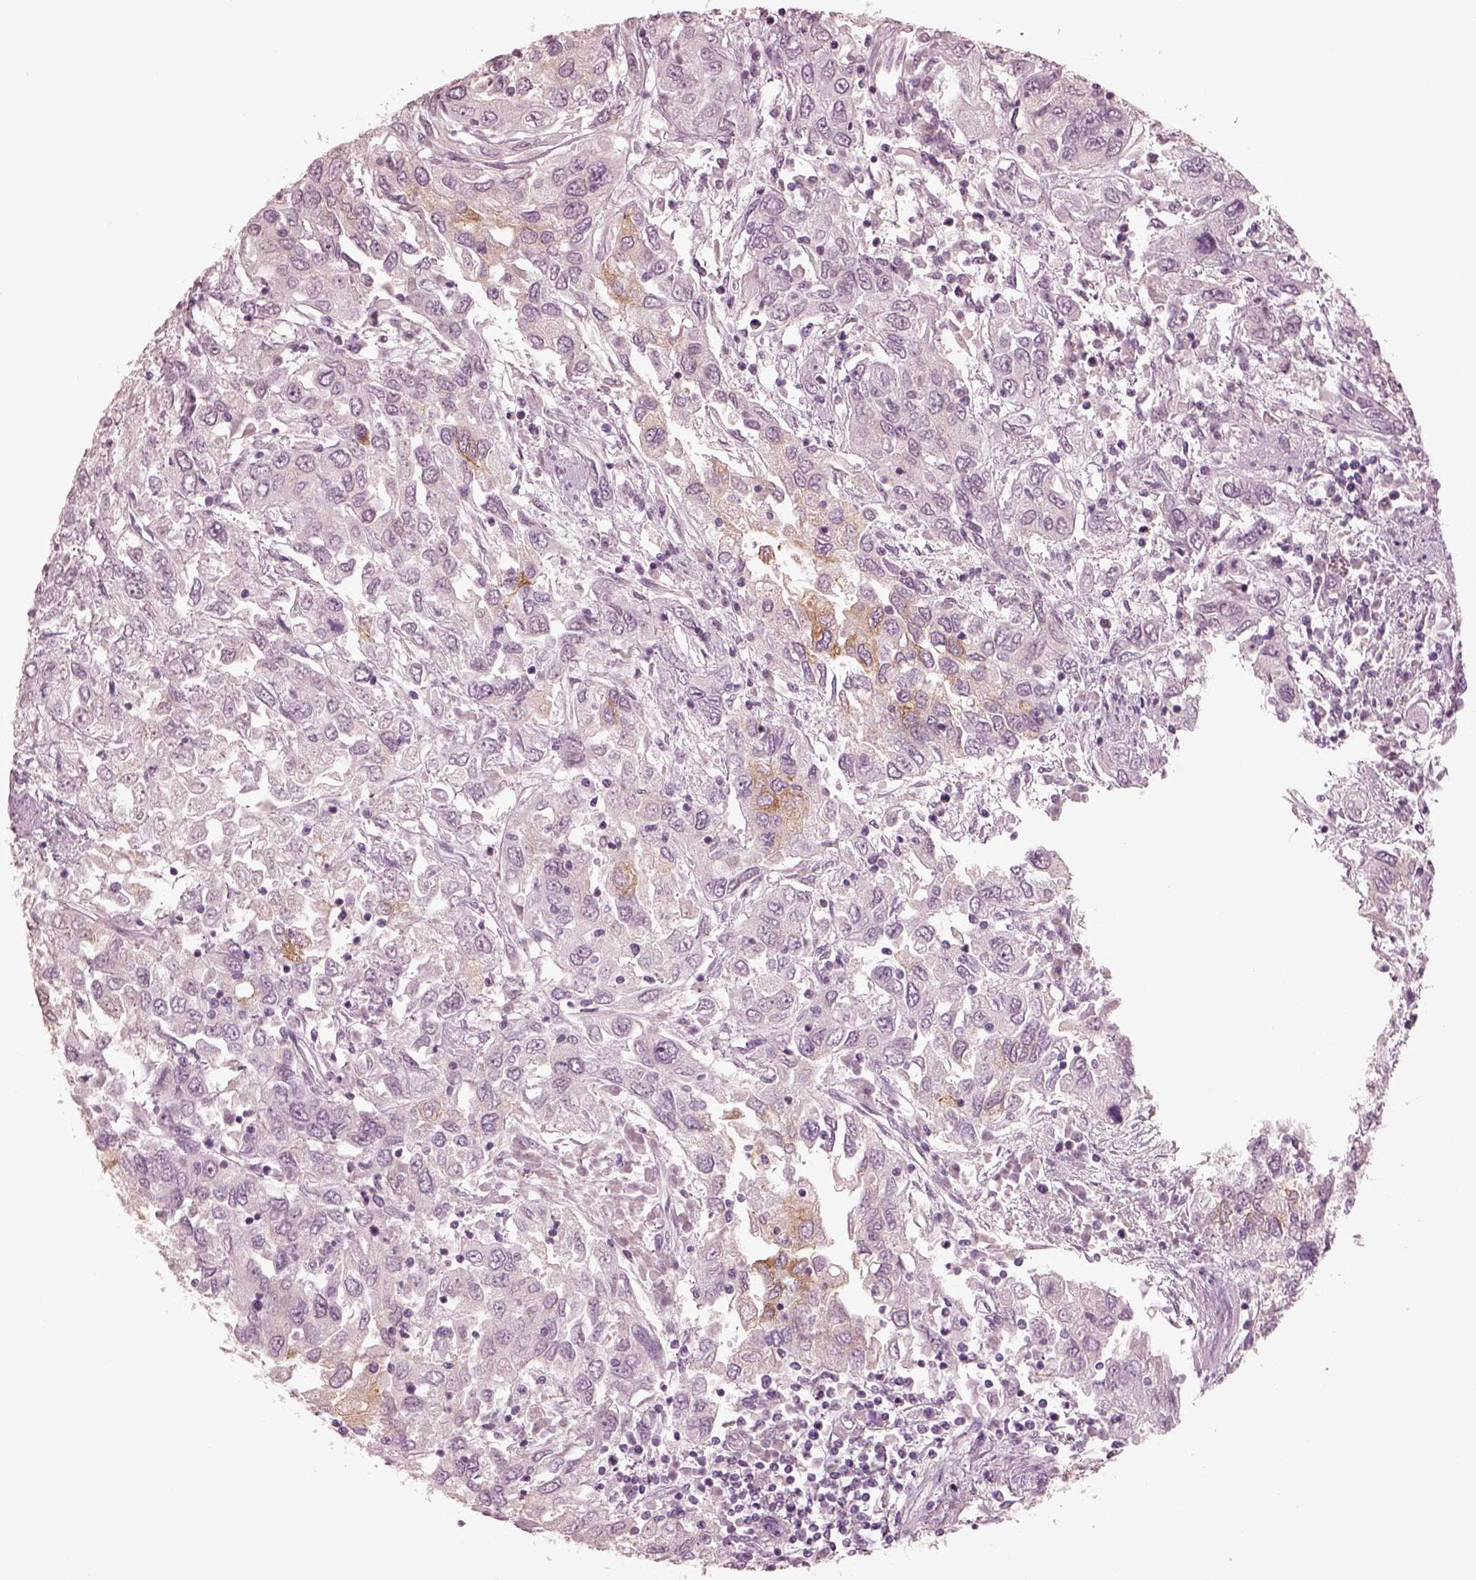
{"staining": {"intensity": "negative", "quantity": "none", "location": "none"}, "tissue": "urothelial cancer", "cell_type": "Tumor cells", "image_type": "cancer", "snomed": [{"axis": "morphology", "description": "Urothelial carcinoma, High grade"}, {"axis": "topography", "description": "Urinary bladder"}], "caption": "Tumor cells show no significant staining in urothelial carcinoma (high-grade).", "gene": "KCNA2", "patient": {"sex": "male", "age": 76}}